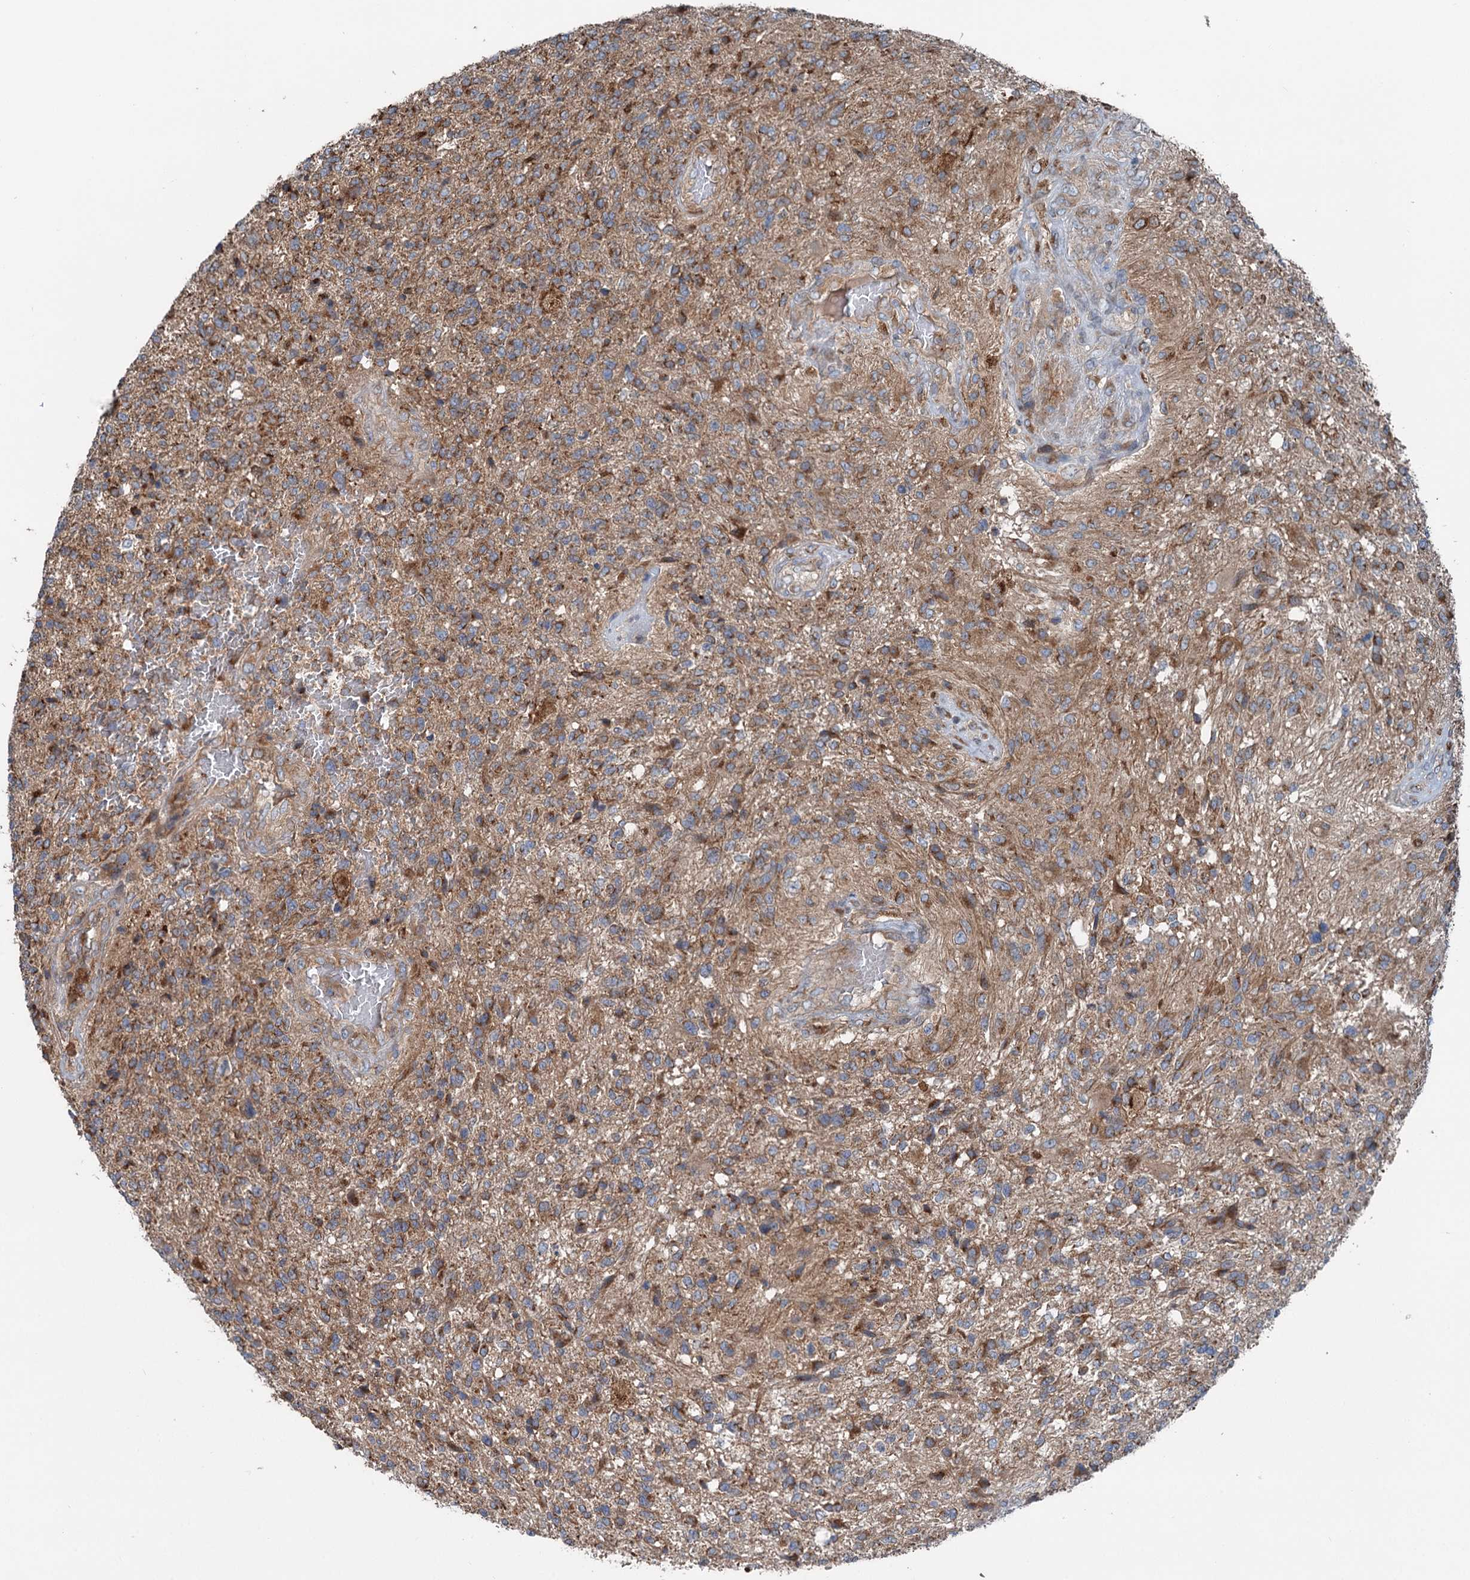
{"staining": {"intensity": "moderate", "quantity": ">75%", "location": "cytoplasmic/membranous"}, "tissue": "glioma", "cell_type": "Tumor cells", "image_type": "cancer", "snomed": [{"axis": "morphology", "description": "Glioma, malignant, High grade"}, {"axis": "topography", "description": "Brain"}], "caption": "There is medium levels of moderate cytoplasmic/membranous expression in tumor cells of glioma, as demonstrated by immunohistochemical staining (brown color).", "gene": "CALCOCO1", "patient": {"sex": "male", "age": 56}}